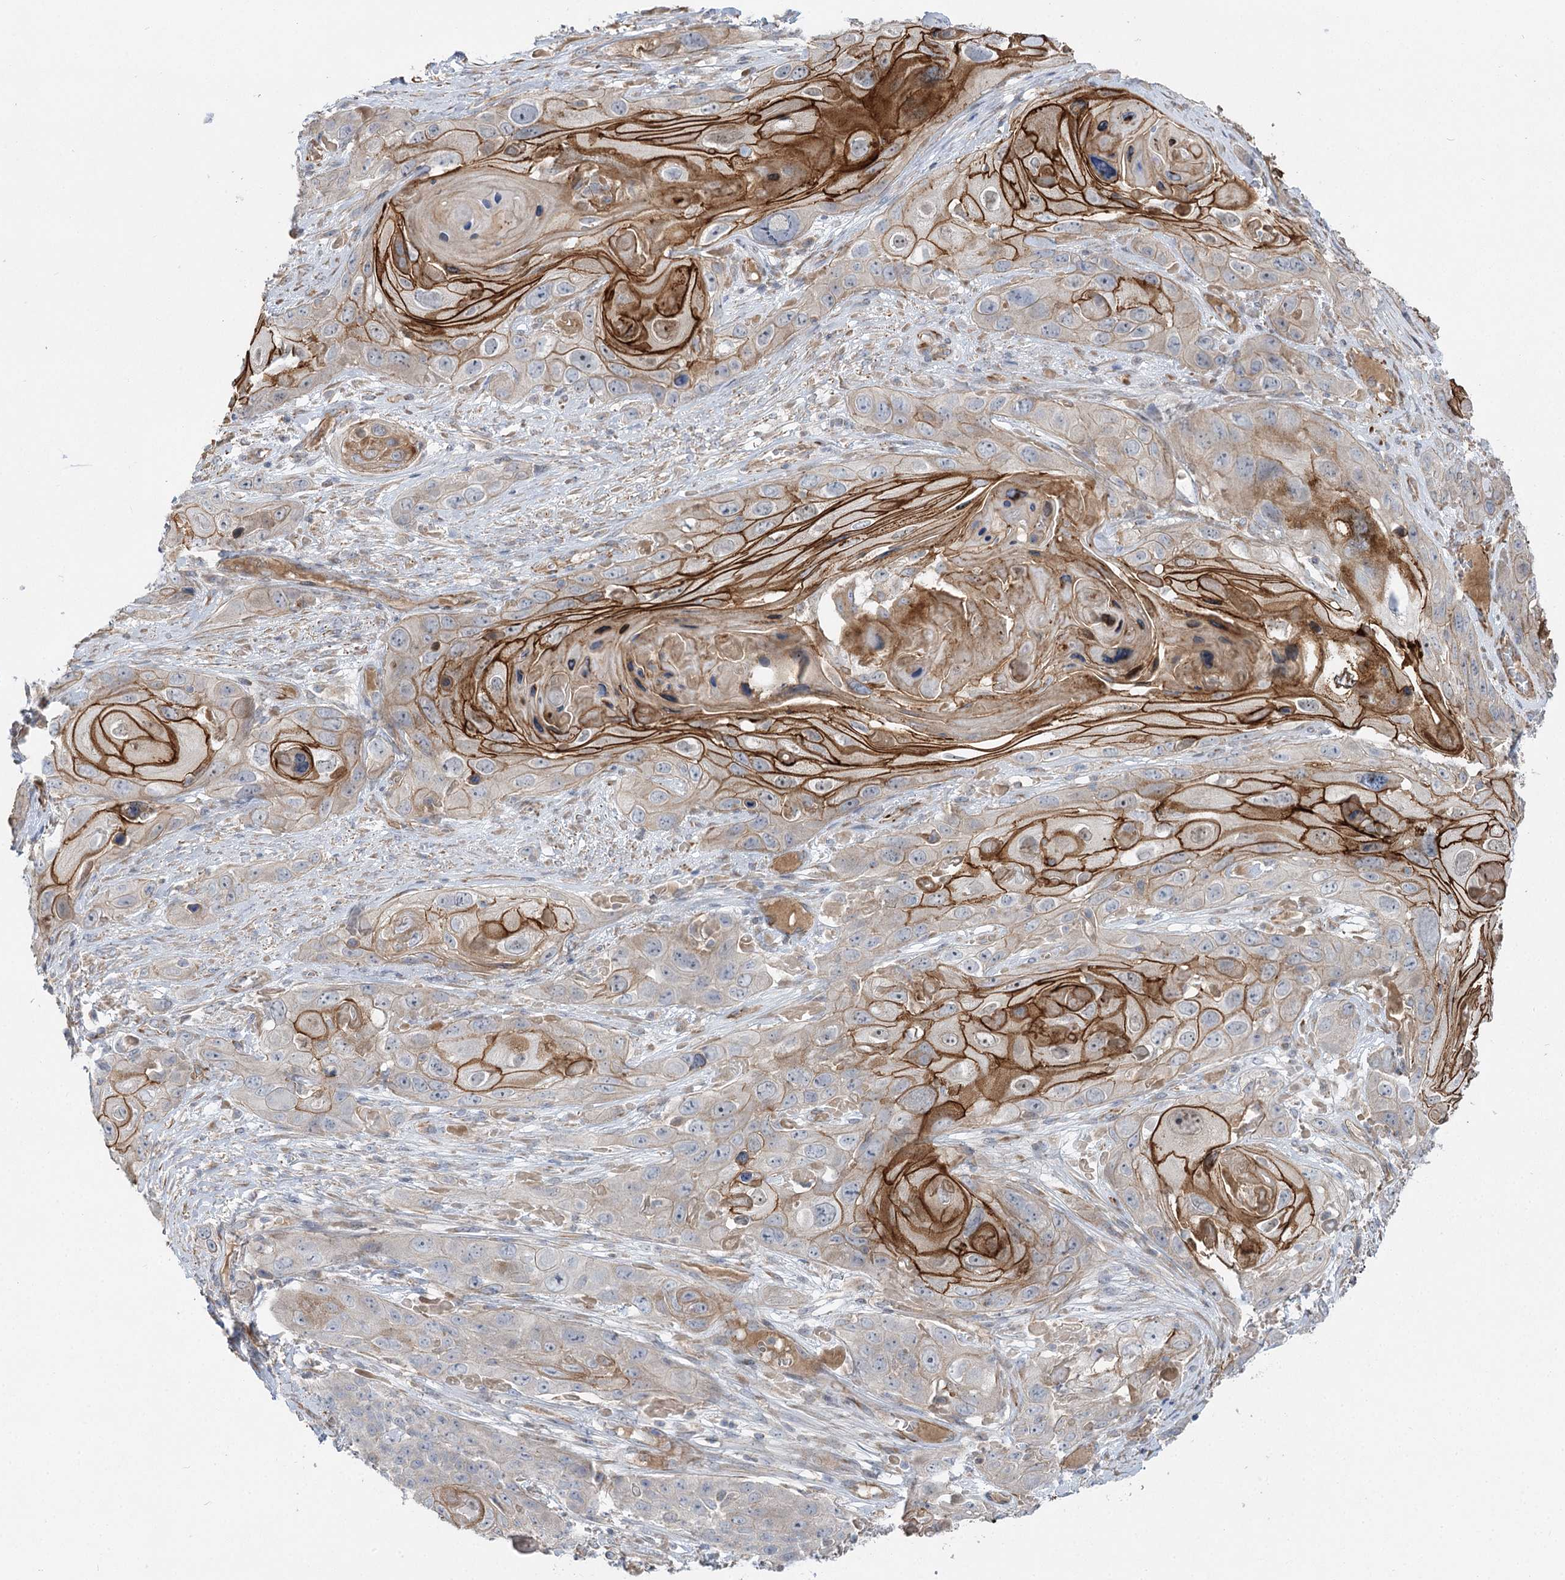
{"staining": {"intensity": "moderate", "quantity": ">75%", "location": "cytoplasmic/membranous"}, "tissue": "skin cancer", "cell_type": "Tumor cells", "image_type": "cancer", "snomed": [{"axis": "morphology", "description": "Squamous cell carcinoma, NOS"}, {"axis": "topography", "description": "Skin"}], "caption": "Skin cancer was stained to show a protein in brown. There is medium levels of moderate cytoplasmic/membranous expression in about >75% of tumor cells.", "gene": "KIAA0825", "patient": {"sex": "male", "age": 55}}